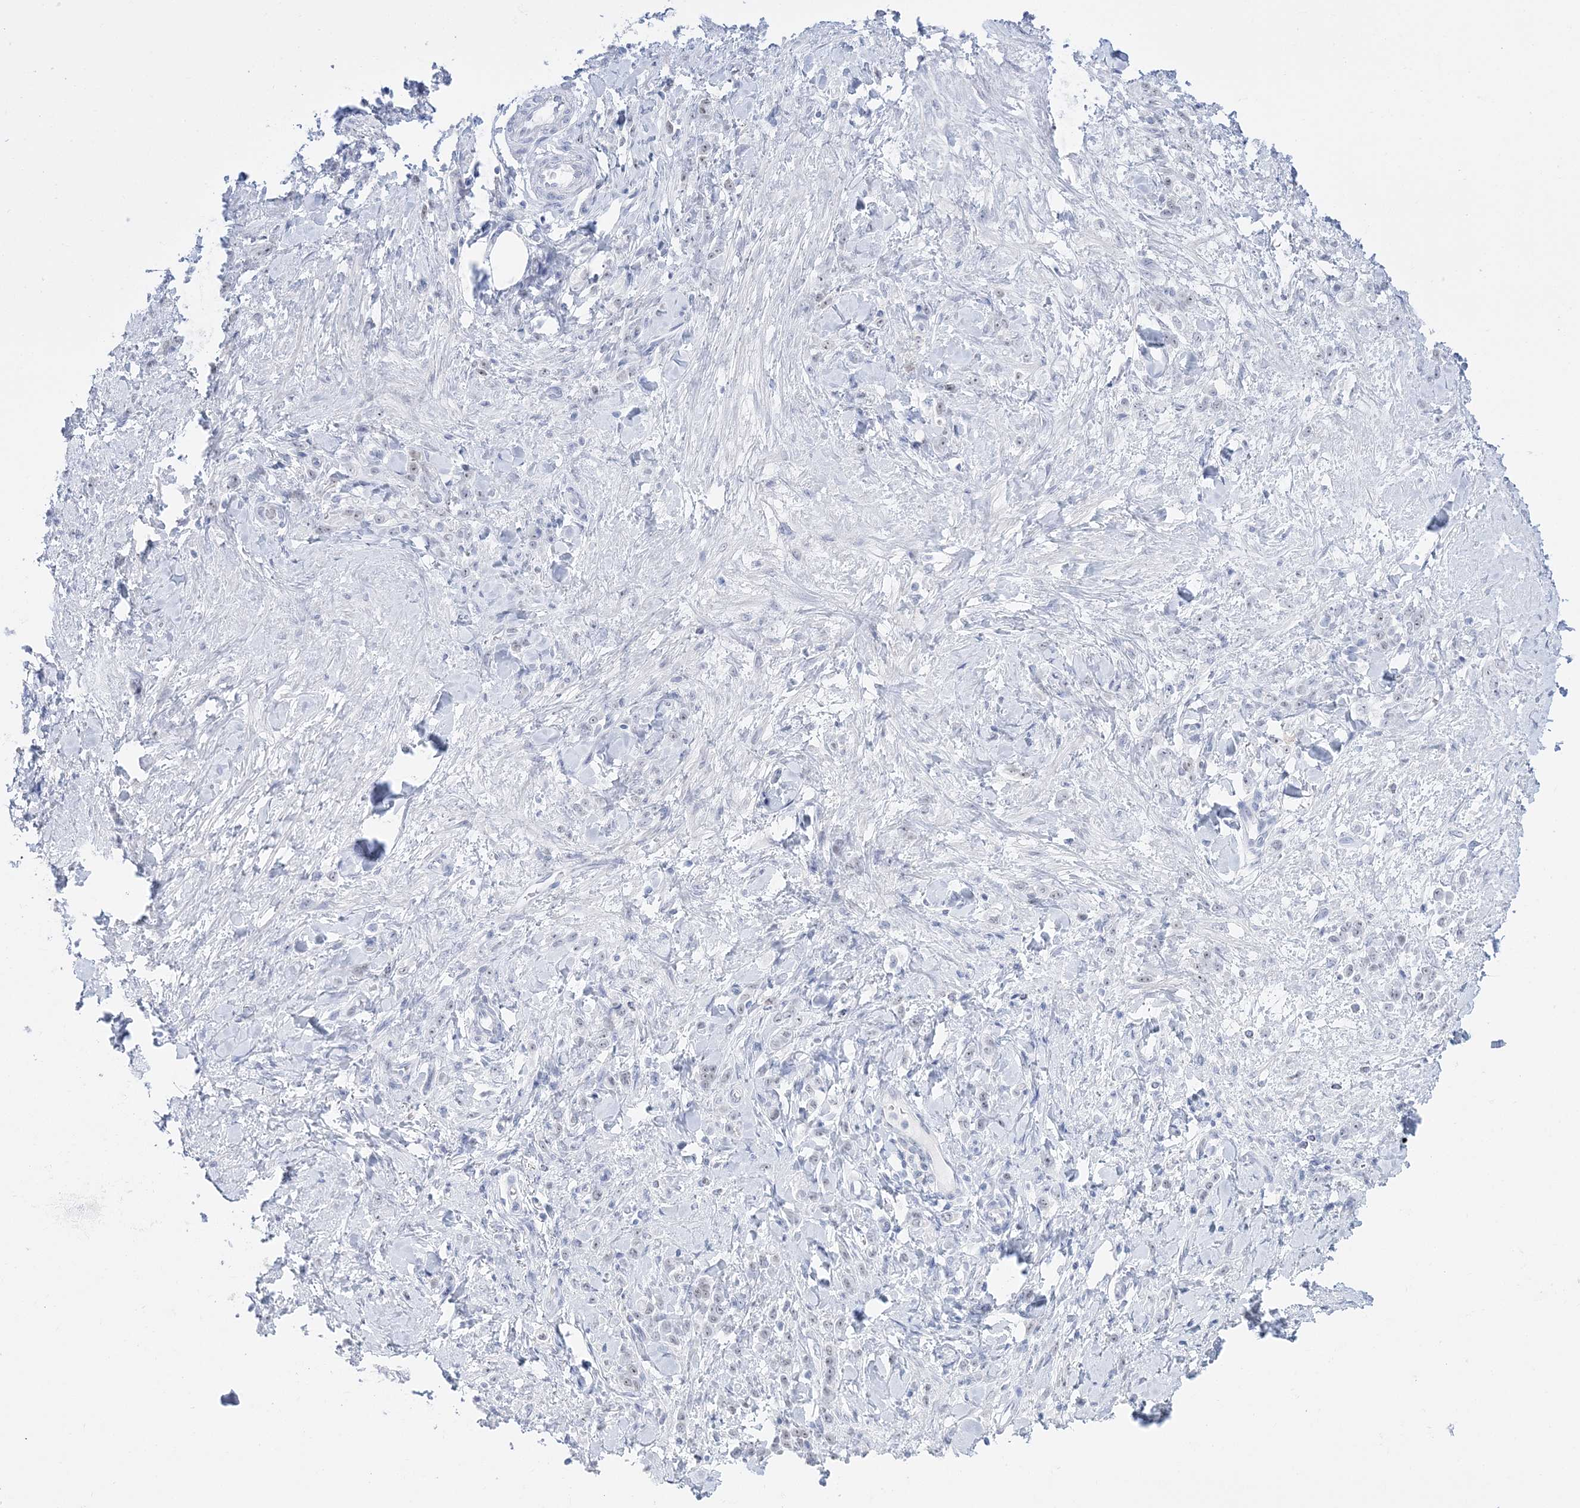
{"staining": {"intensity": "negative", "quantity": "none", "location": "none"}, "tissue": "stomach cancer", "cell_type": "Tumor cells", "image_type": "cancer", "snomed": [{"axis": "morphology", "description": "Normal tissue, NOS"}, {"axis": "morphology", "description": "Adenocarcinoma, NOS"}, {"axis": "topography", "description": "Stomach"}], "caption": "This is an IHC image of human adenocarcinoma (stomach). There is no staining in tumor cells.", "gene": "DDX21", "patient": {"sex": "male", "age": 82}}